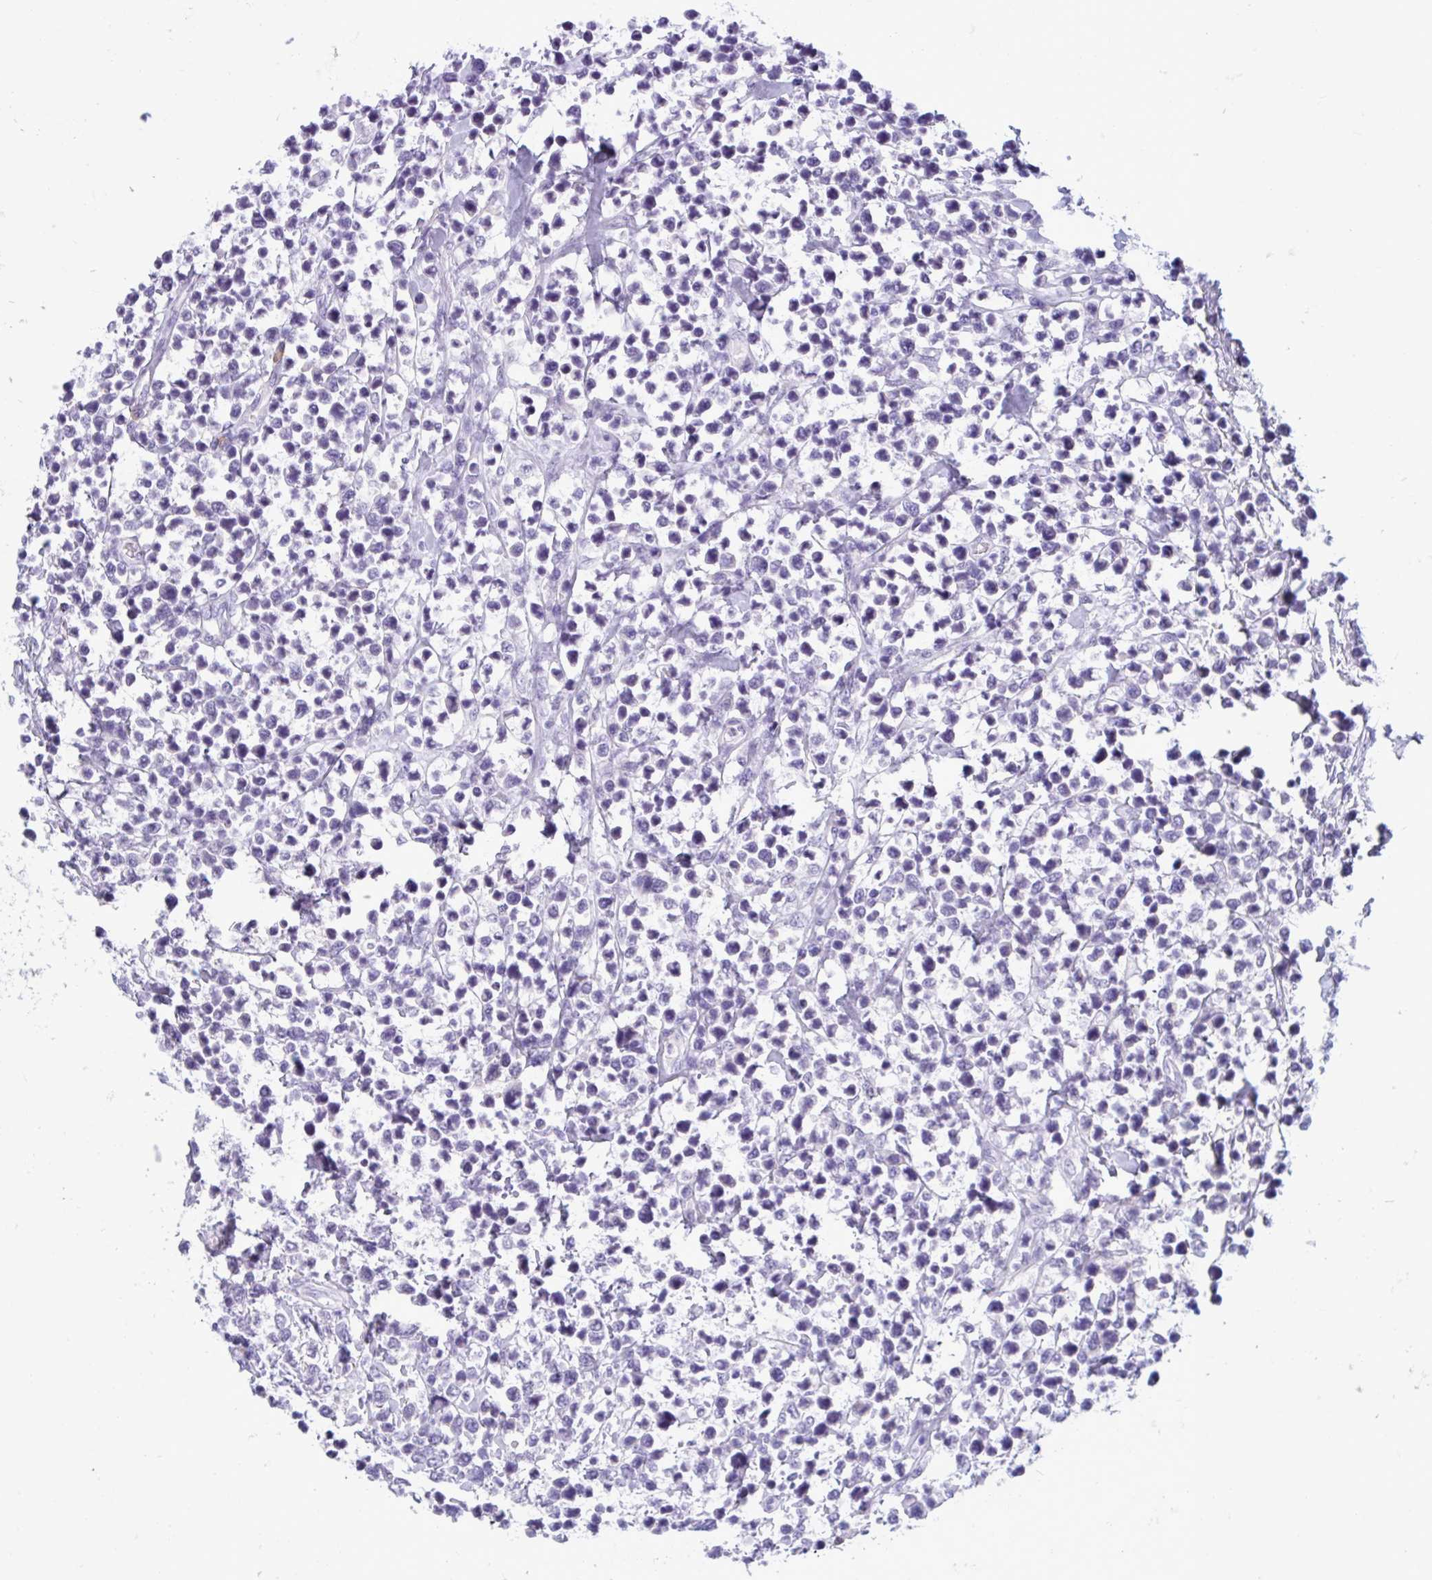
{"staining": {"intensity": "negative", "quantity": "none", "location": "none"}, "tissue": "lymphoma", "cell_type": "Tumor cells", "image_type": "cancer", "snomed": [{"axis": "morphology", "description": "Malignant lymphoma, non-Hodgkin's type, High grade"}, {"axis": "topography", "description": "Soft tissue"}], "caption": "High power microscopy histopathology image of an immunohistochemistry micrograph of lymphoma, revealing no significant expression in tumor cells. (IHC, brightfield microscopy, high magnification).", "gene": "WNT9B", "patient": {"sex": "female", "age": 56}}